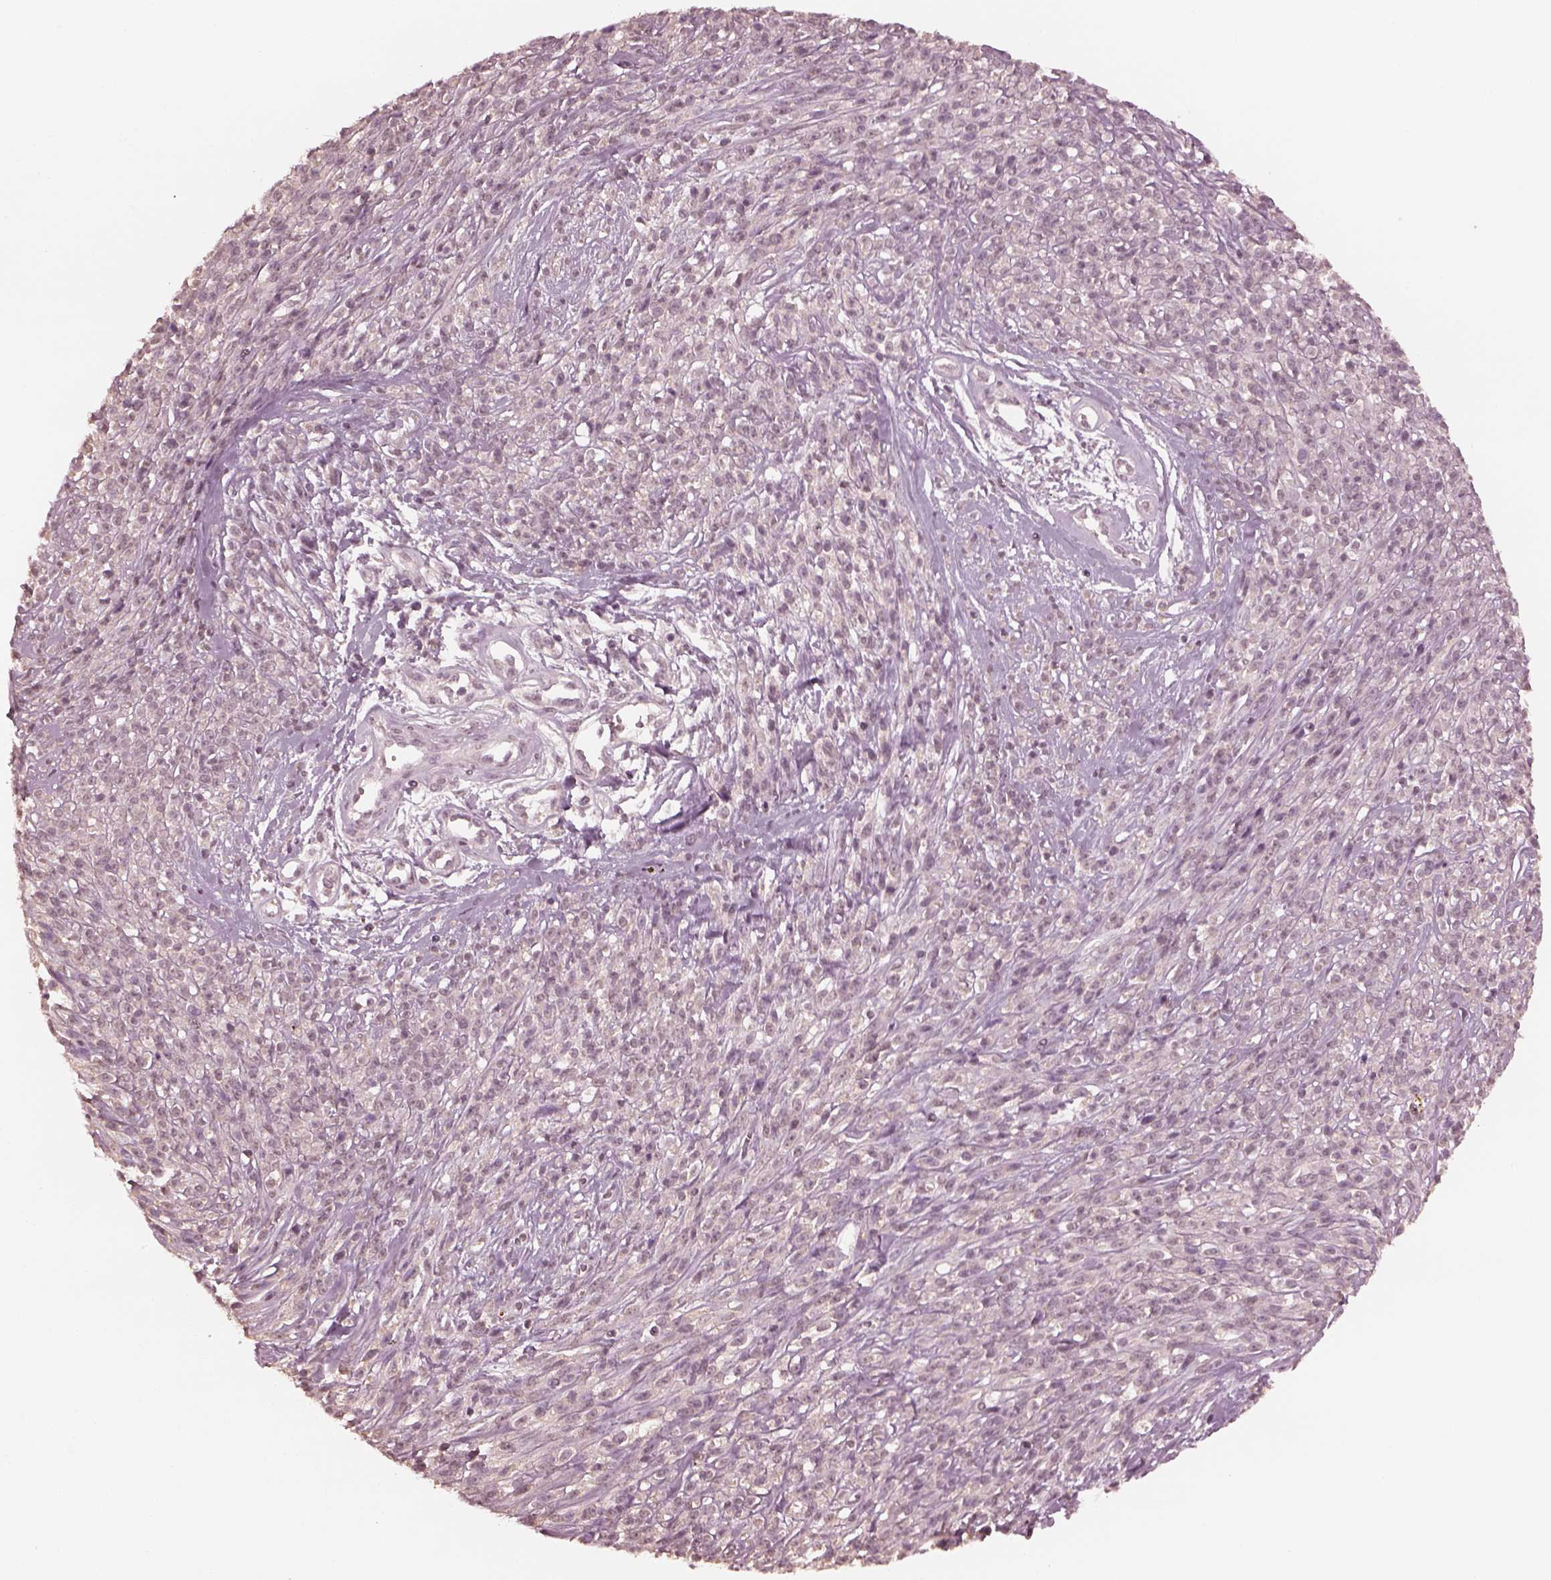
{"staining": {"intensity": "negative", "quantity": "none", "location": "none"}, "tissue": "melanoma", "cell_type": "Tumor cells", "image_type": "cancer", "snomed": [{"axis": "morphology", "description": "Malignant melanoma, NOS"}, {"axis": "topography", "description": "Skin"}, {"axis": "topography", "description": "Skin of trunk"}], "caption": "Malignant melanoma was stained to show a protein in brown. There is no significant positivity in tumor cells.", "gene": "KRT79", "patient": {"sex": "male", "age": 74}}